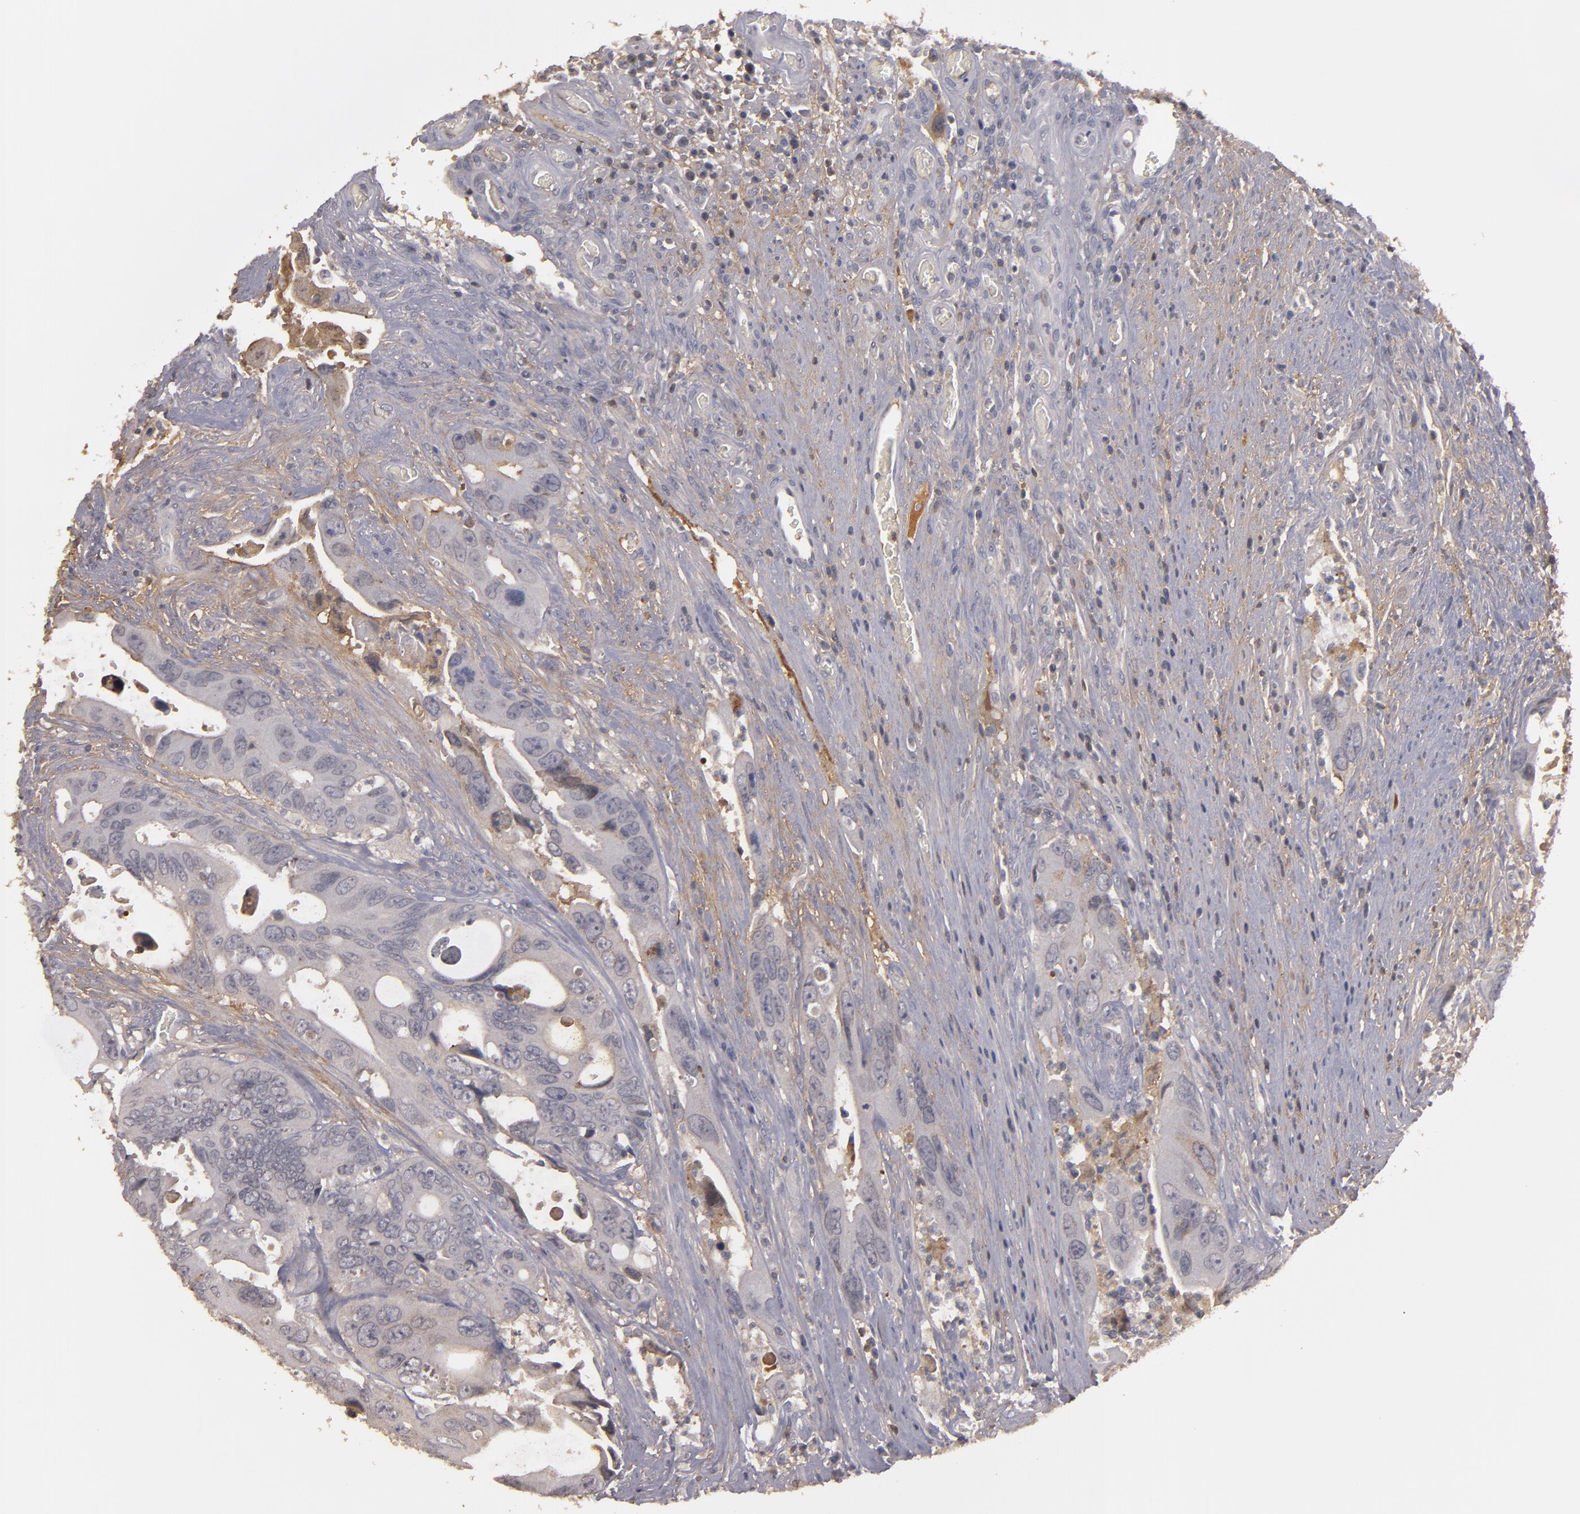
{"staining": {"intensity": "negative", "quantity": "none", "location": "none"}, "tissue": "colorectal cancer", "cell_type": "Tumor cells", "image_type": "cancer", "snomed": [{"axis": "morphology", "description": "Adenocarcinoma, NOS"}, {"axis": "topography", "description": "Rectum"}], "caption": "Colorectal cancer was stained to show a protein in brown. There is no significant staining in tumor cells.", "gene": "MBL2", "patient": {"sex": "male", "age": 70}}